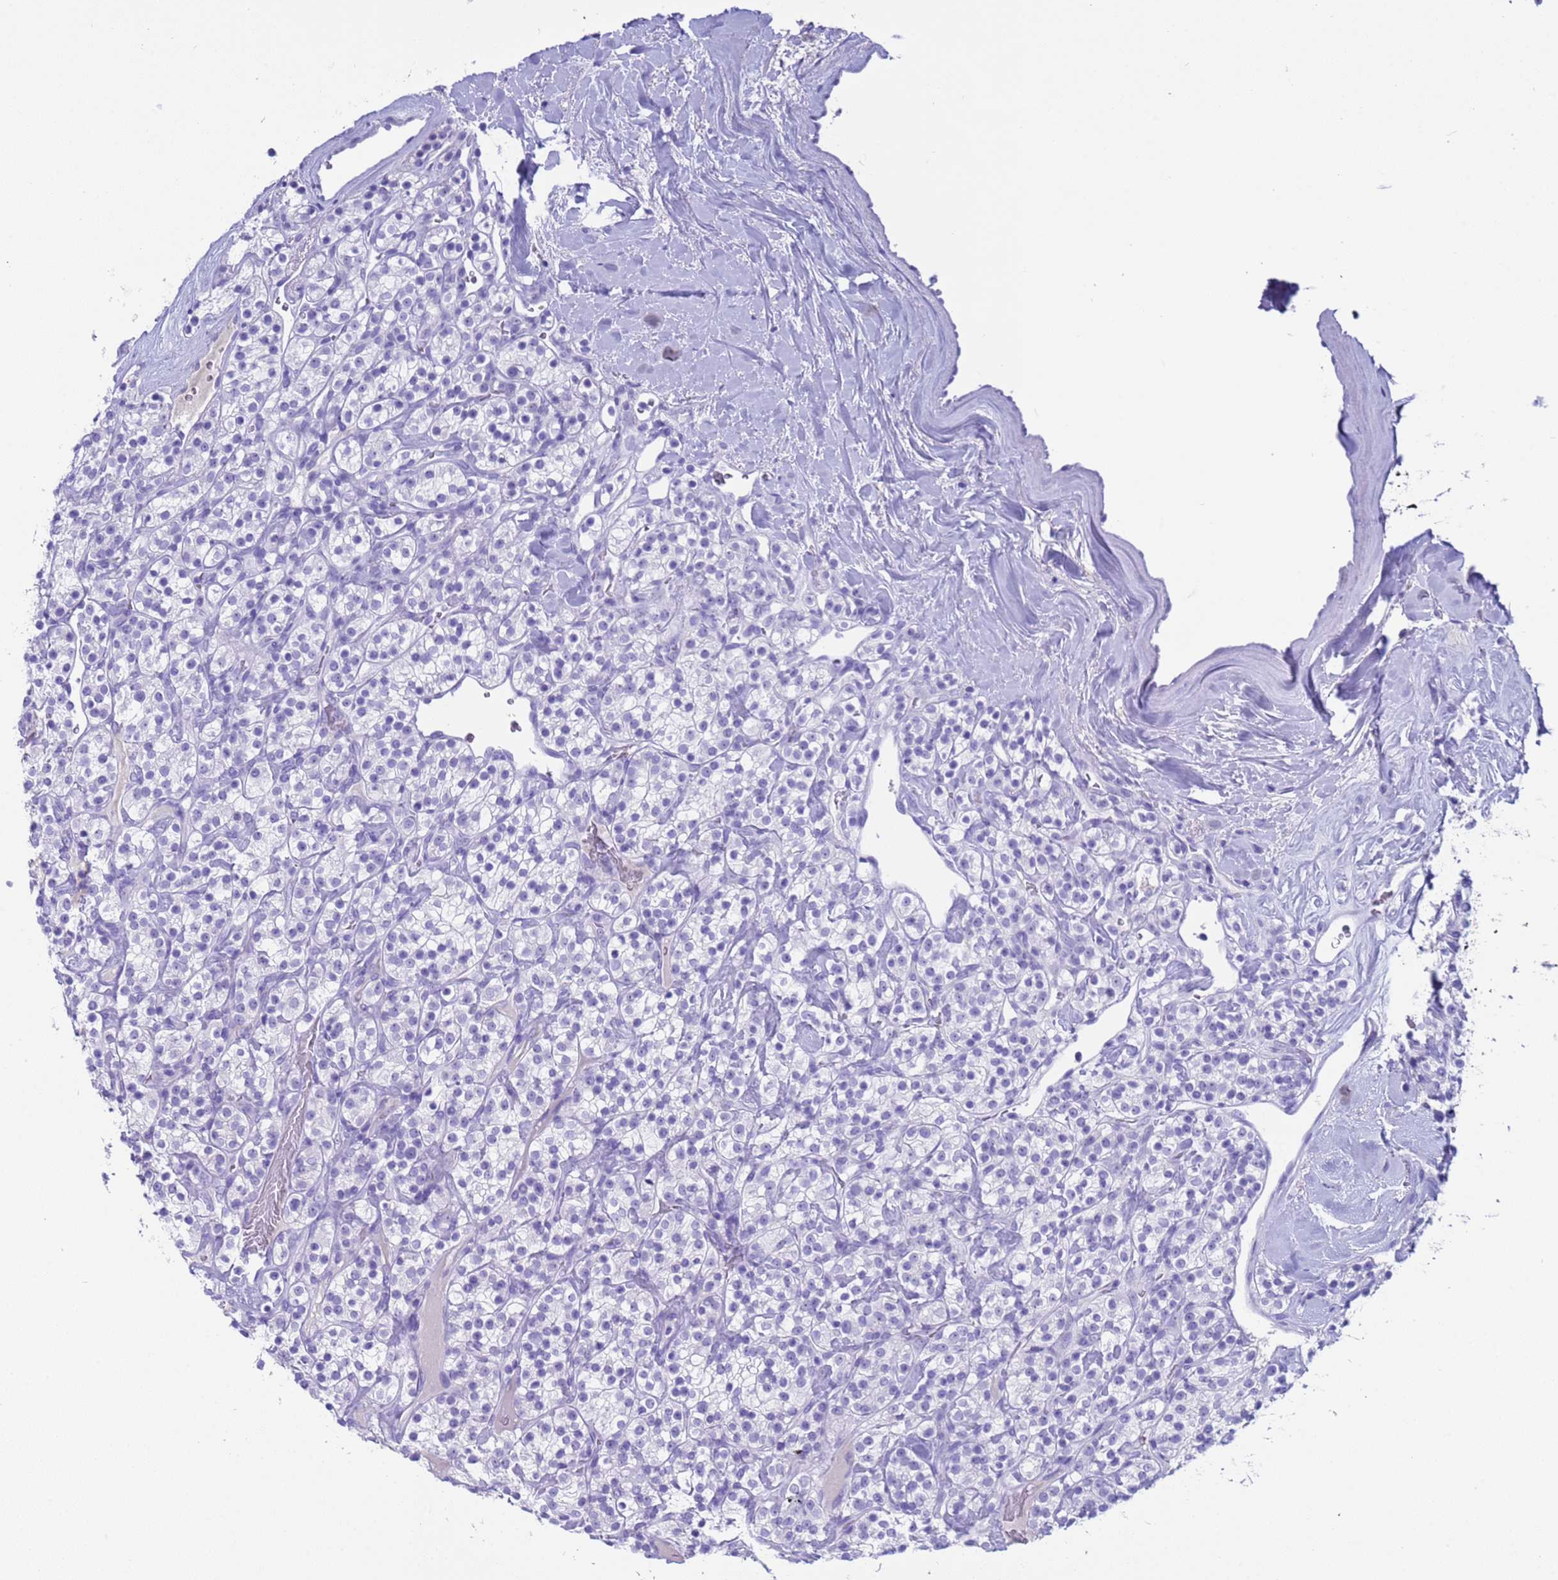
{"staining": {"intensity": "negative", "quantity": "none", "location": "none"}, "tissue": "renal cancer", "cell_type": "Tumor cells", "image_type": "cancer", "snomed": [{"axis": "morphology", "description": "Adenocarcinoma, NOS"}, {"axis": "topography", "description": "Kidney"}], "caption": "Immunohistochemistry of human renal cancer reveals no positivity in tumor cells. The staining was performed using DAB (3,3'-diaminobenzidine) to visualize the protein expression in brown, while the nuclei were stained in blue with hematoxylin (Magnification: 20x).", "gene": "CKM", "patient": {"sex": "male", "age": 77}}